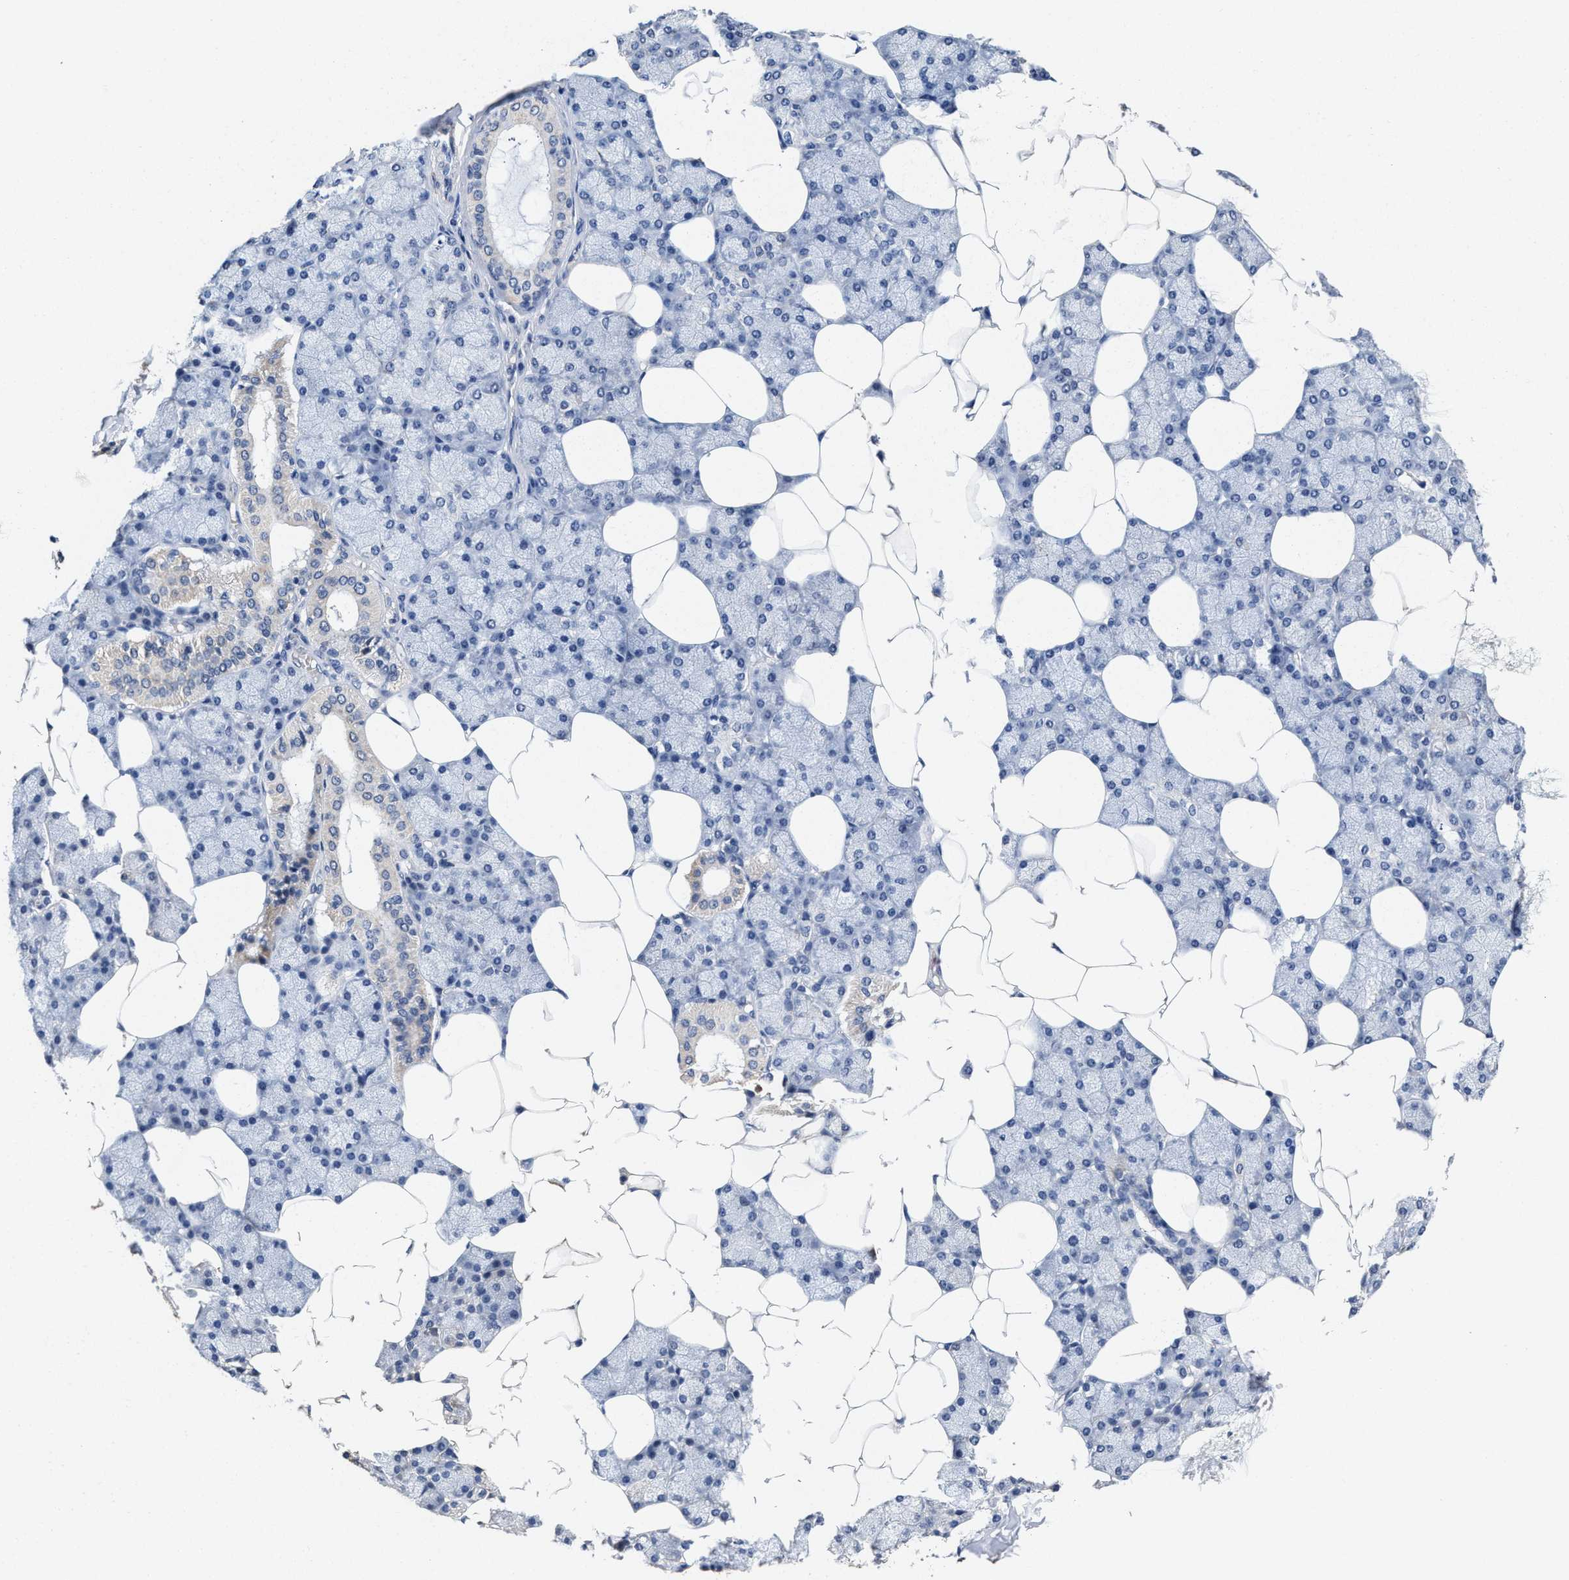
{"staining": {"intensity": "weak", "quantity": "<25%", "location": "cytoplasmic/membranous"}, "tissue": "salivary gland", "cell_type": "Glandular cells", "image_type": "normal", "snomed": [{"axis": "morphology", "description": "Normal tissue, NOS"}, {"axis": "topography", "description": "Salivary gland"}], "caption": "High magnification brightfield microscopy of normal salivary gland stained with DAB (3,3'-diaminobenzidine) (brown) and counterstained with hematoxylin (blue): glandular cells show no significant positivity. (Stains: DAB (3,3'-diaminobenzidine) immunohistochemistry (IHC) with hematoxylin counter stain, Microscopy: brightfield microscopy at high magnification).", "gene": "ZFAT", "patient": {"sex": "male", "age": 62}}